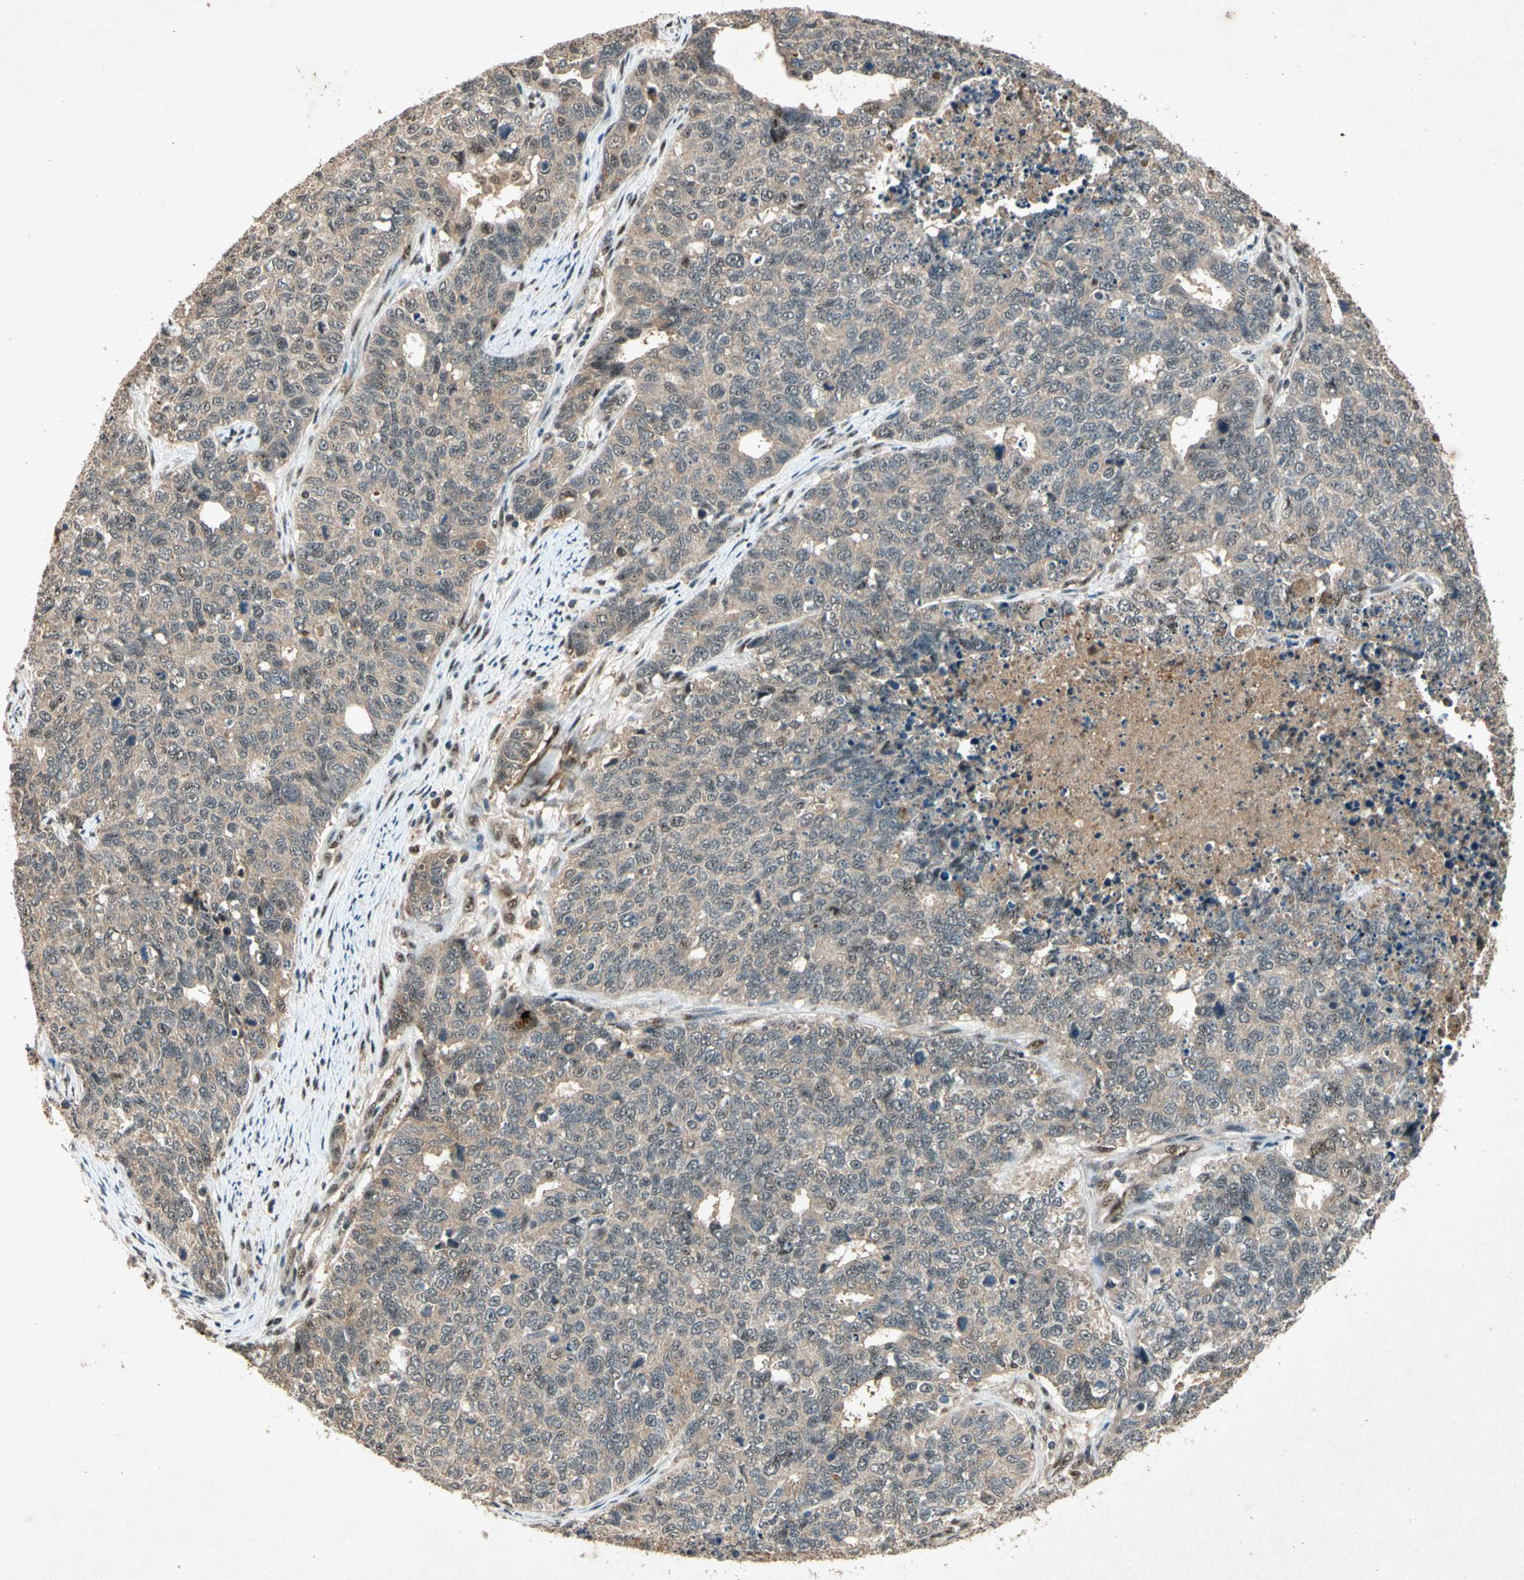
{"staining": {"intensity": "weak", "quantity": ">75%", "location": "cytoplasmic/membranous,nuclear"}, "tissue": "cervical cancer", "cell_type": "Tumor cells", "image_type": "cancer", "snomed": [{"axis": "morphology", "description": "Squamous cell carcinoma, NOS"}, {"axis": "topography", "description": "Cervix"}], "caption": "Approximately >75% of tumor cells in human cervical squamous cell carcinoma demonstrate weak cytoplasmic/membranous and nuclear protein staining as visualized by brown immunohistochemical staining.", "gene": "PML", "patient": {"sex": "female", "age": 63}}